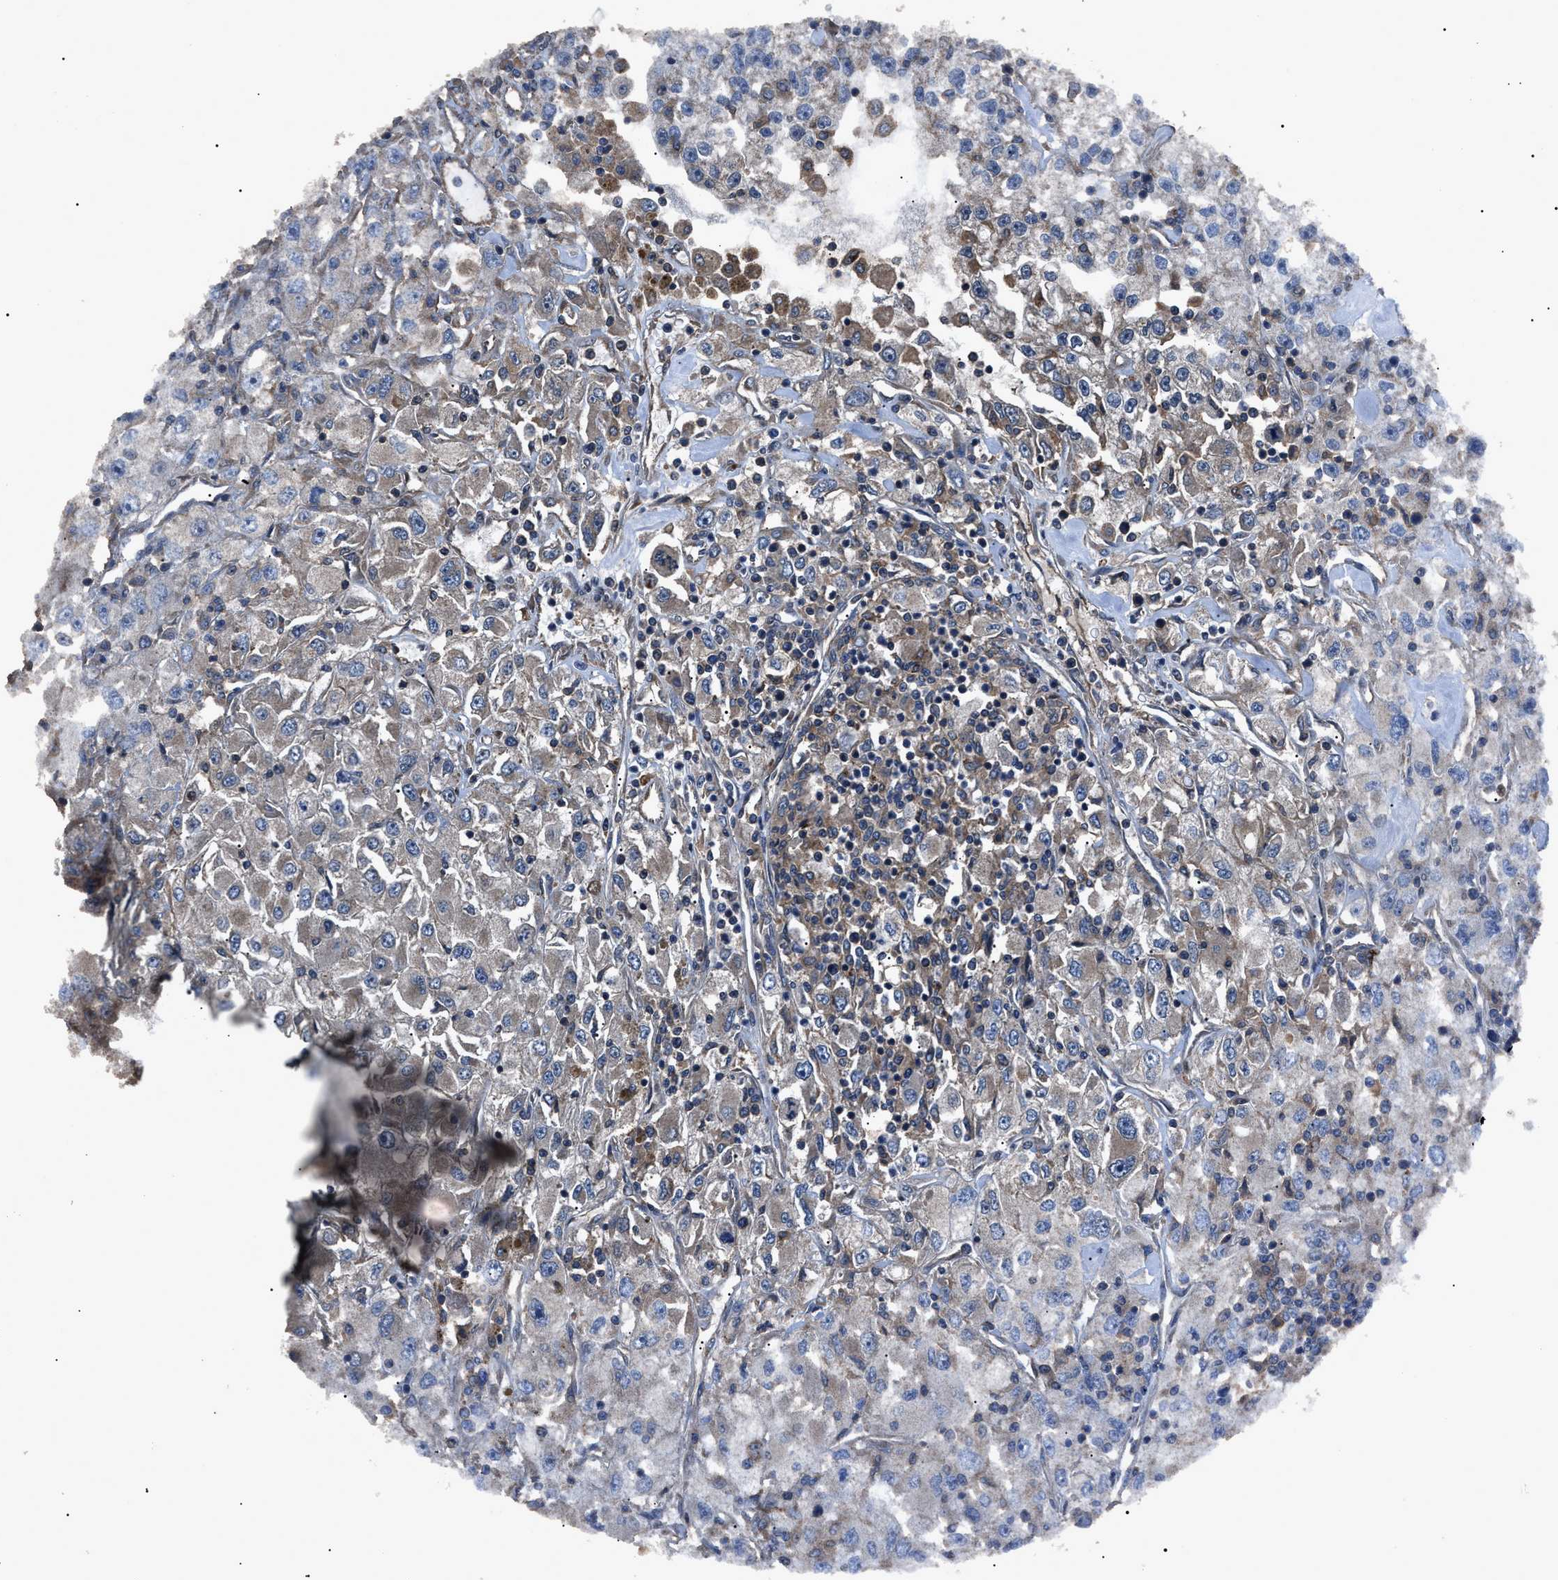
{"staining": {"intensity": "weak", "quantity": "<25%", "location": "cytoplasmic/membranous"}, "tissue": "renal cancer", "cell_type": "Tumor cells", "image_type": "cancer", "snomed": [{"axis": "morphology", "description": "Adenocarcinoma, NOS"}, {"axis": "topography", "description": "Kidney"}], "caption": "This is a photomicrograph of immunohistochemistry staining of renal cancer, which shows no staining in tumor cells.", "gene": "RNF216", "patient": {"sex": "female", "age": 52}}